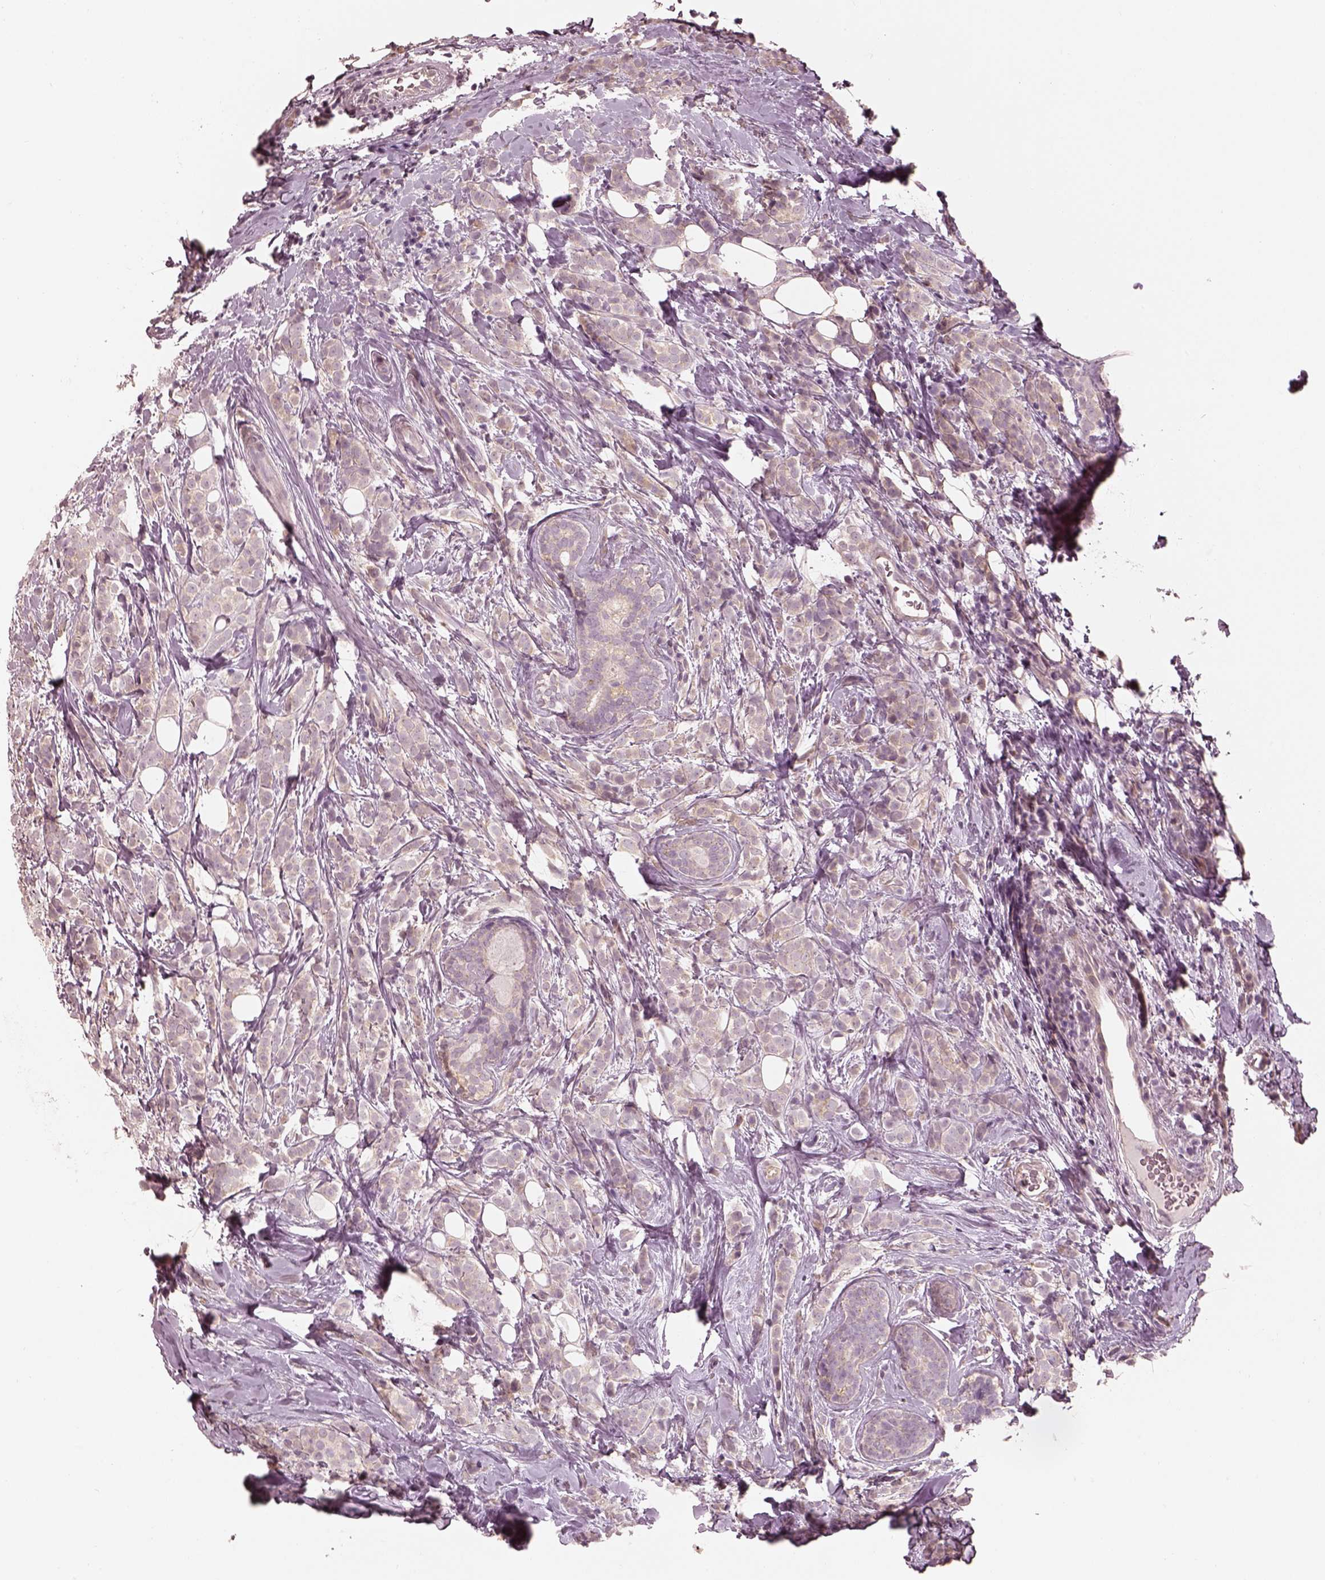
{"staining": {"intensity": "negative", "quantity": "none", "location": "none"}, "tissue": "breast cancer", "cell_type": "Tumor cells", "image_type": "cancer", "snomed": [{"axis": "morphology", "description": "Lobular carcinoma"}, {"axis": "topography", "description": "Breast"}], "caption": "Human lobular carcinoma (breast) stained for a protein using immunohistochemistry reveals no expression in tumor cells.", "gene": "PRKACG", "patient": {"sex": "female", "age": 49}}